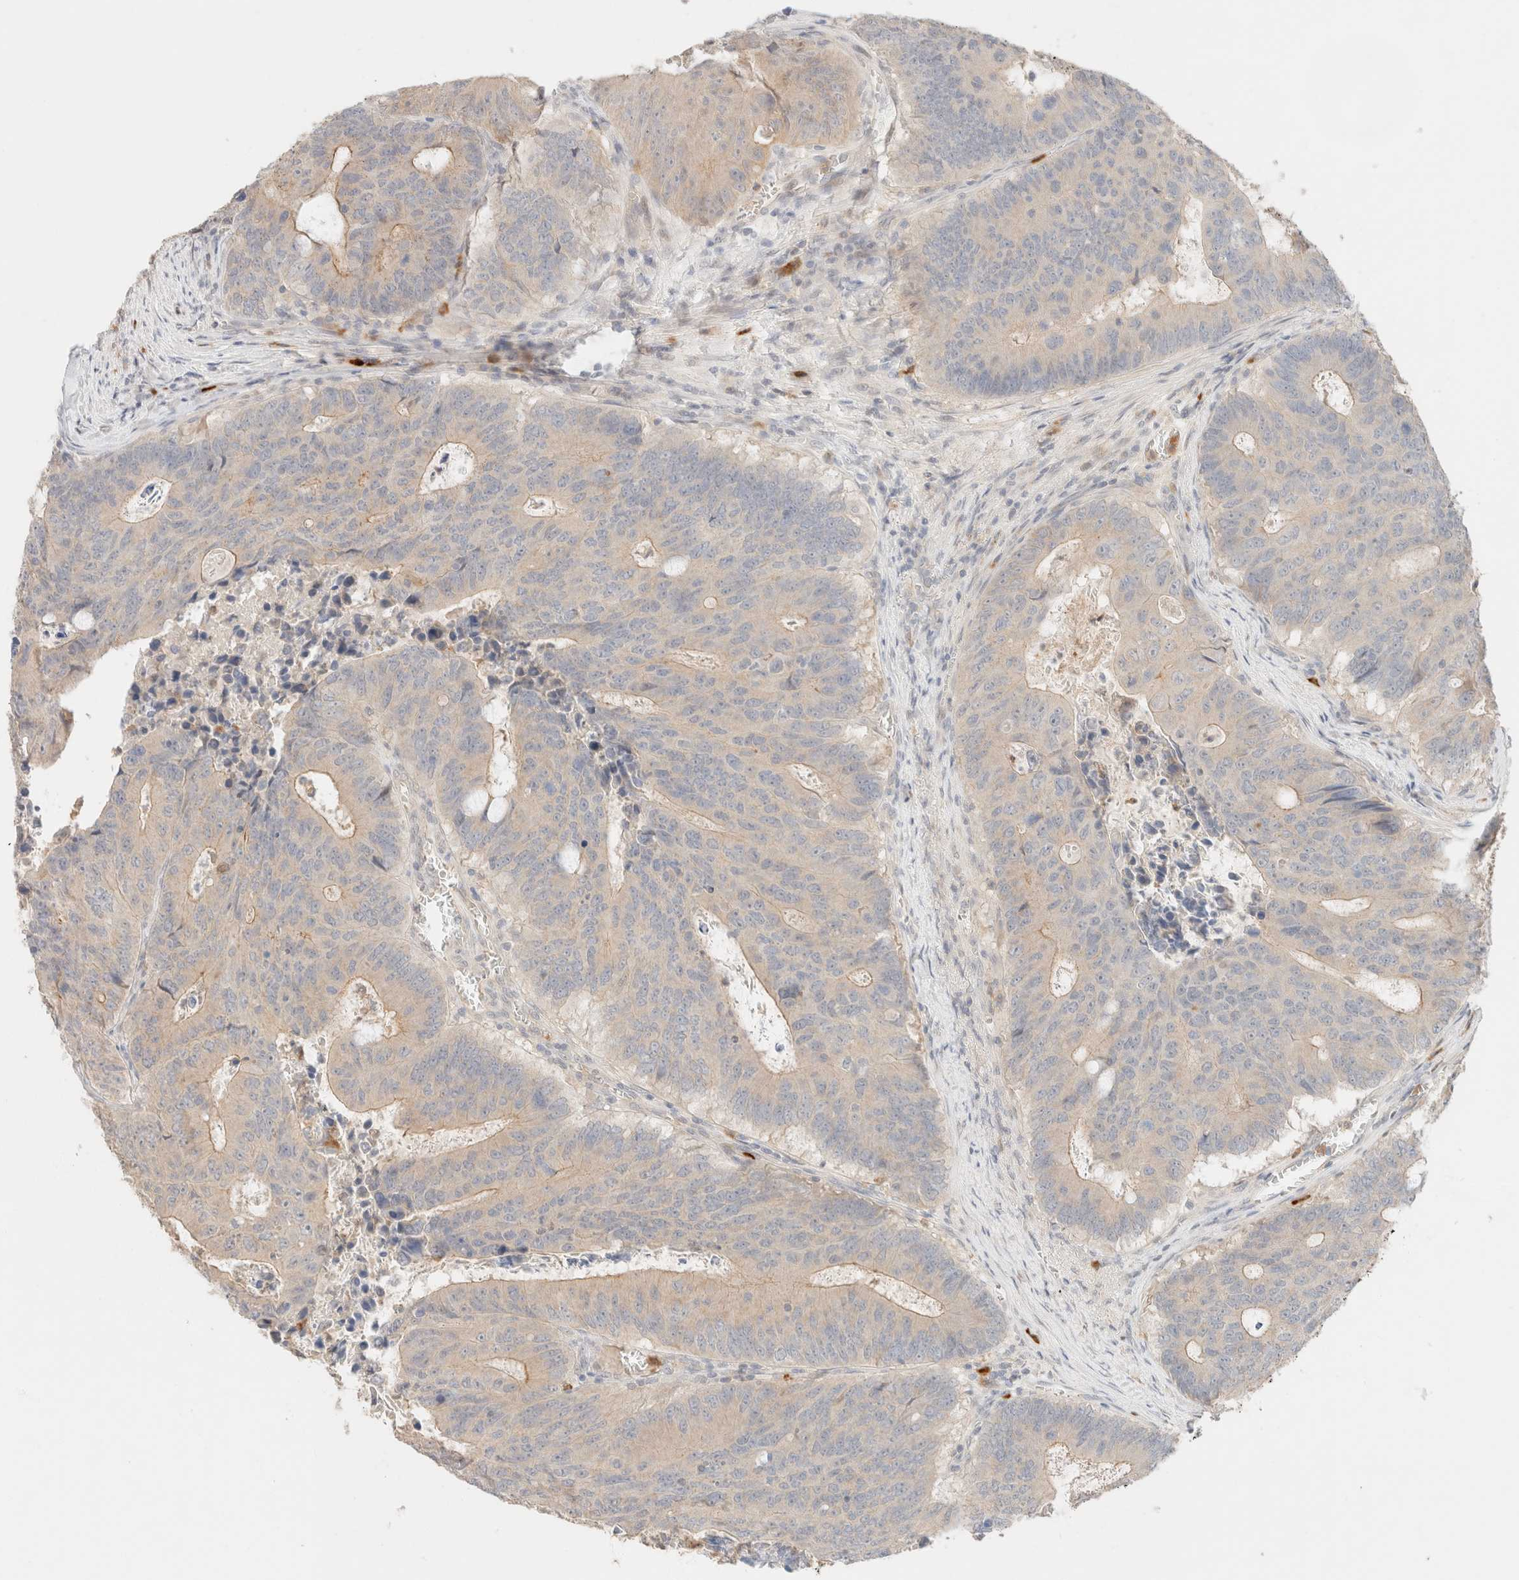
{"staining": {"intensity": "moderate", "quantity": "<25%", "location": "cytoplasmic/membranous"}, "tissue": "colorectal cancer", "cell_type": "Tumor cells", "image_type": "cancer", "snomed": [{"axis": "morphology", "description": "Adenocarcinoma, NOS"}, {"axis": "topography", "description": "Colon"}], "caption": "Approximately <25% of tumor cells in adenocarcinoma (colorectal) show moderate cytoplasmic/membranous protein staining as visualized by brown immunohistochemical staining.", "gene": "SGSM2", "patient": {"sex": "male", "age": 87}}